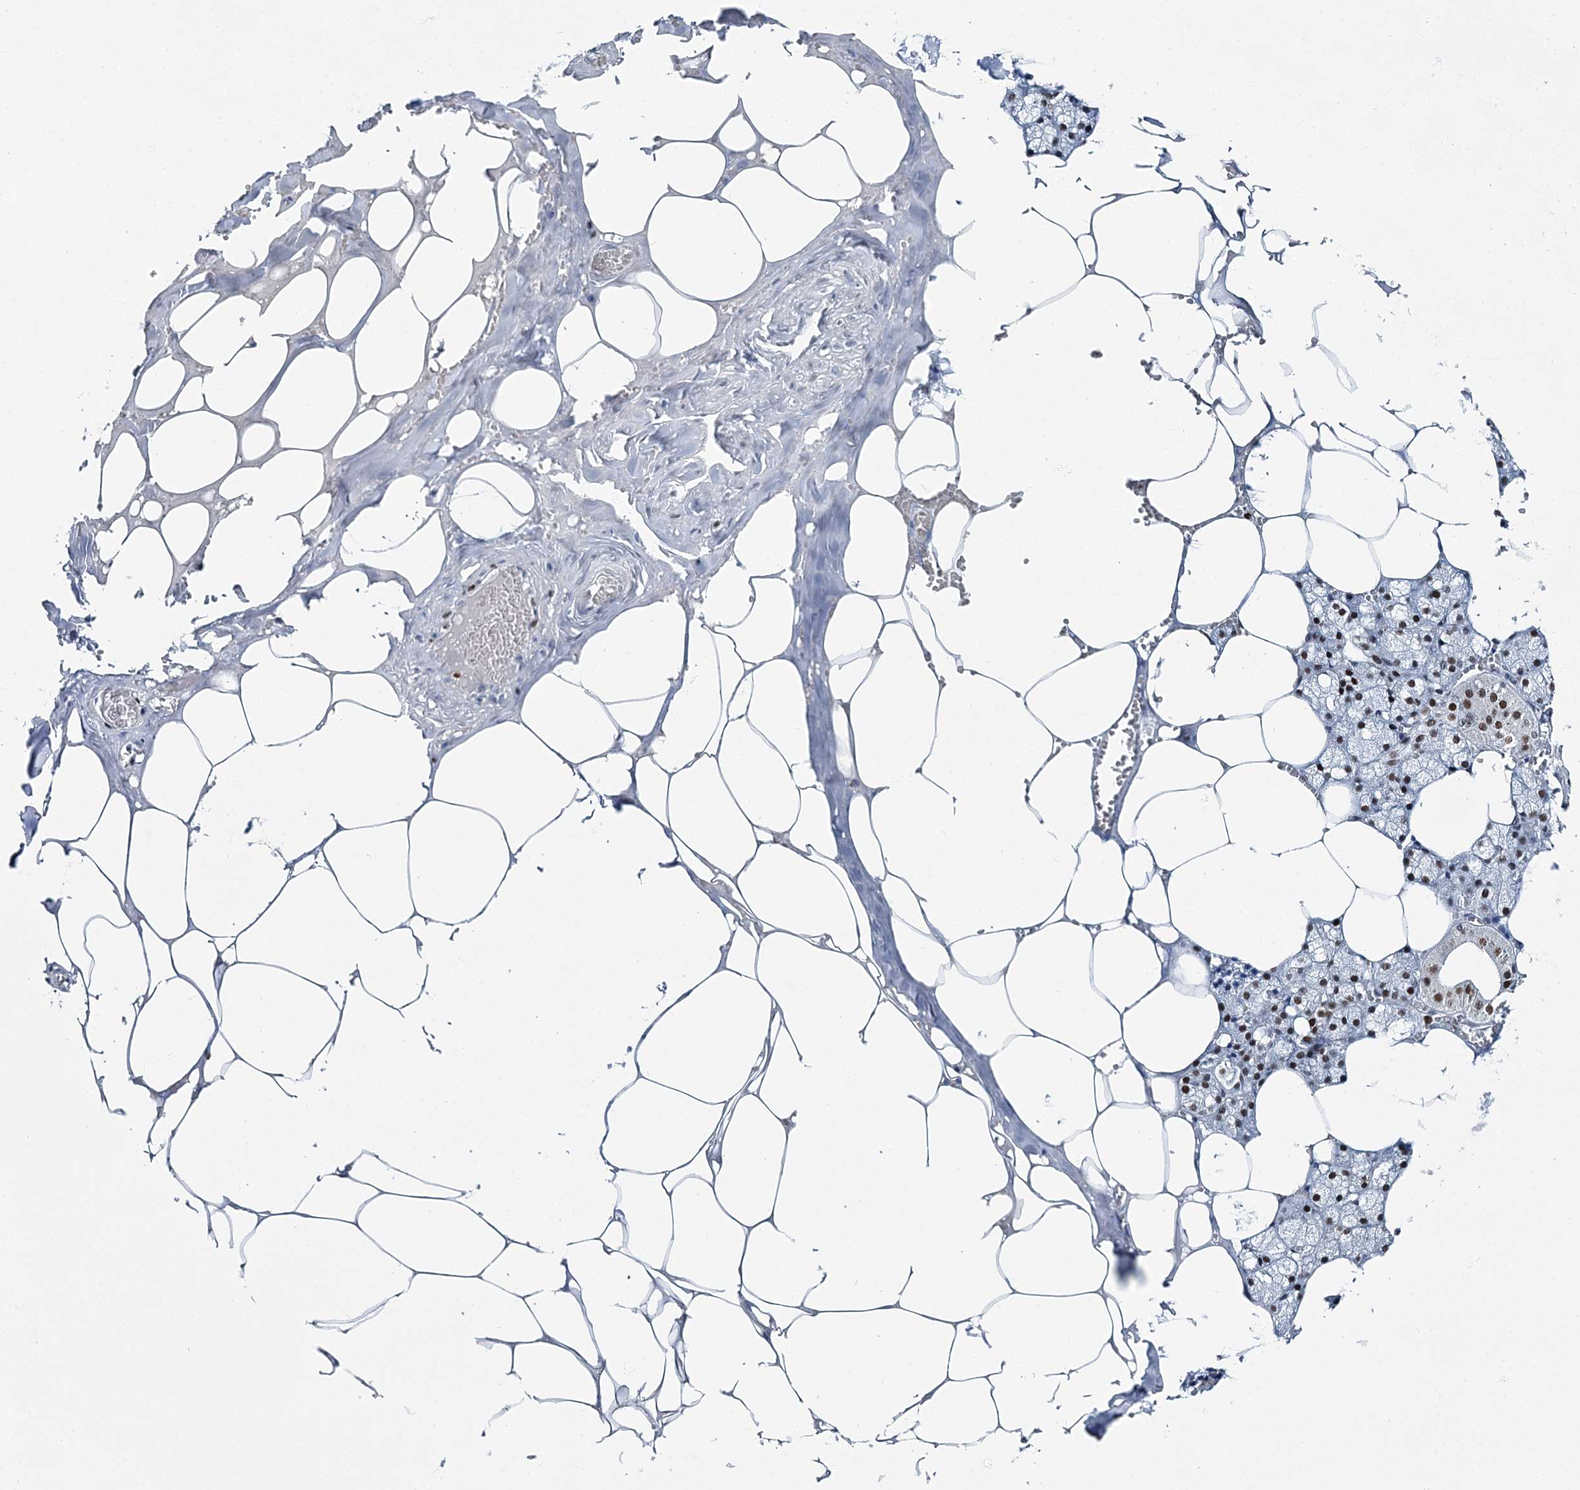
{"staining": {"intensity": "moderate", "quantity": "25%-75%", "location": "nuclear"}, "tissue": "salivary gland", "cell_type": "Glandular cells", "image_type": "normal", "snomed": [{"axis": "morphology", "description": "Normal tissue, NOS"}, {"axis": "topography", "description": "Salivary gland"}], "caption": "Moderate nuclear staining for a protein is seen in about 25%-75% of glandular cells of unremarkable salivary gland using IHC.", "gene": "HAT1", "patient": {"sex": "male", "age": 62}}